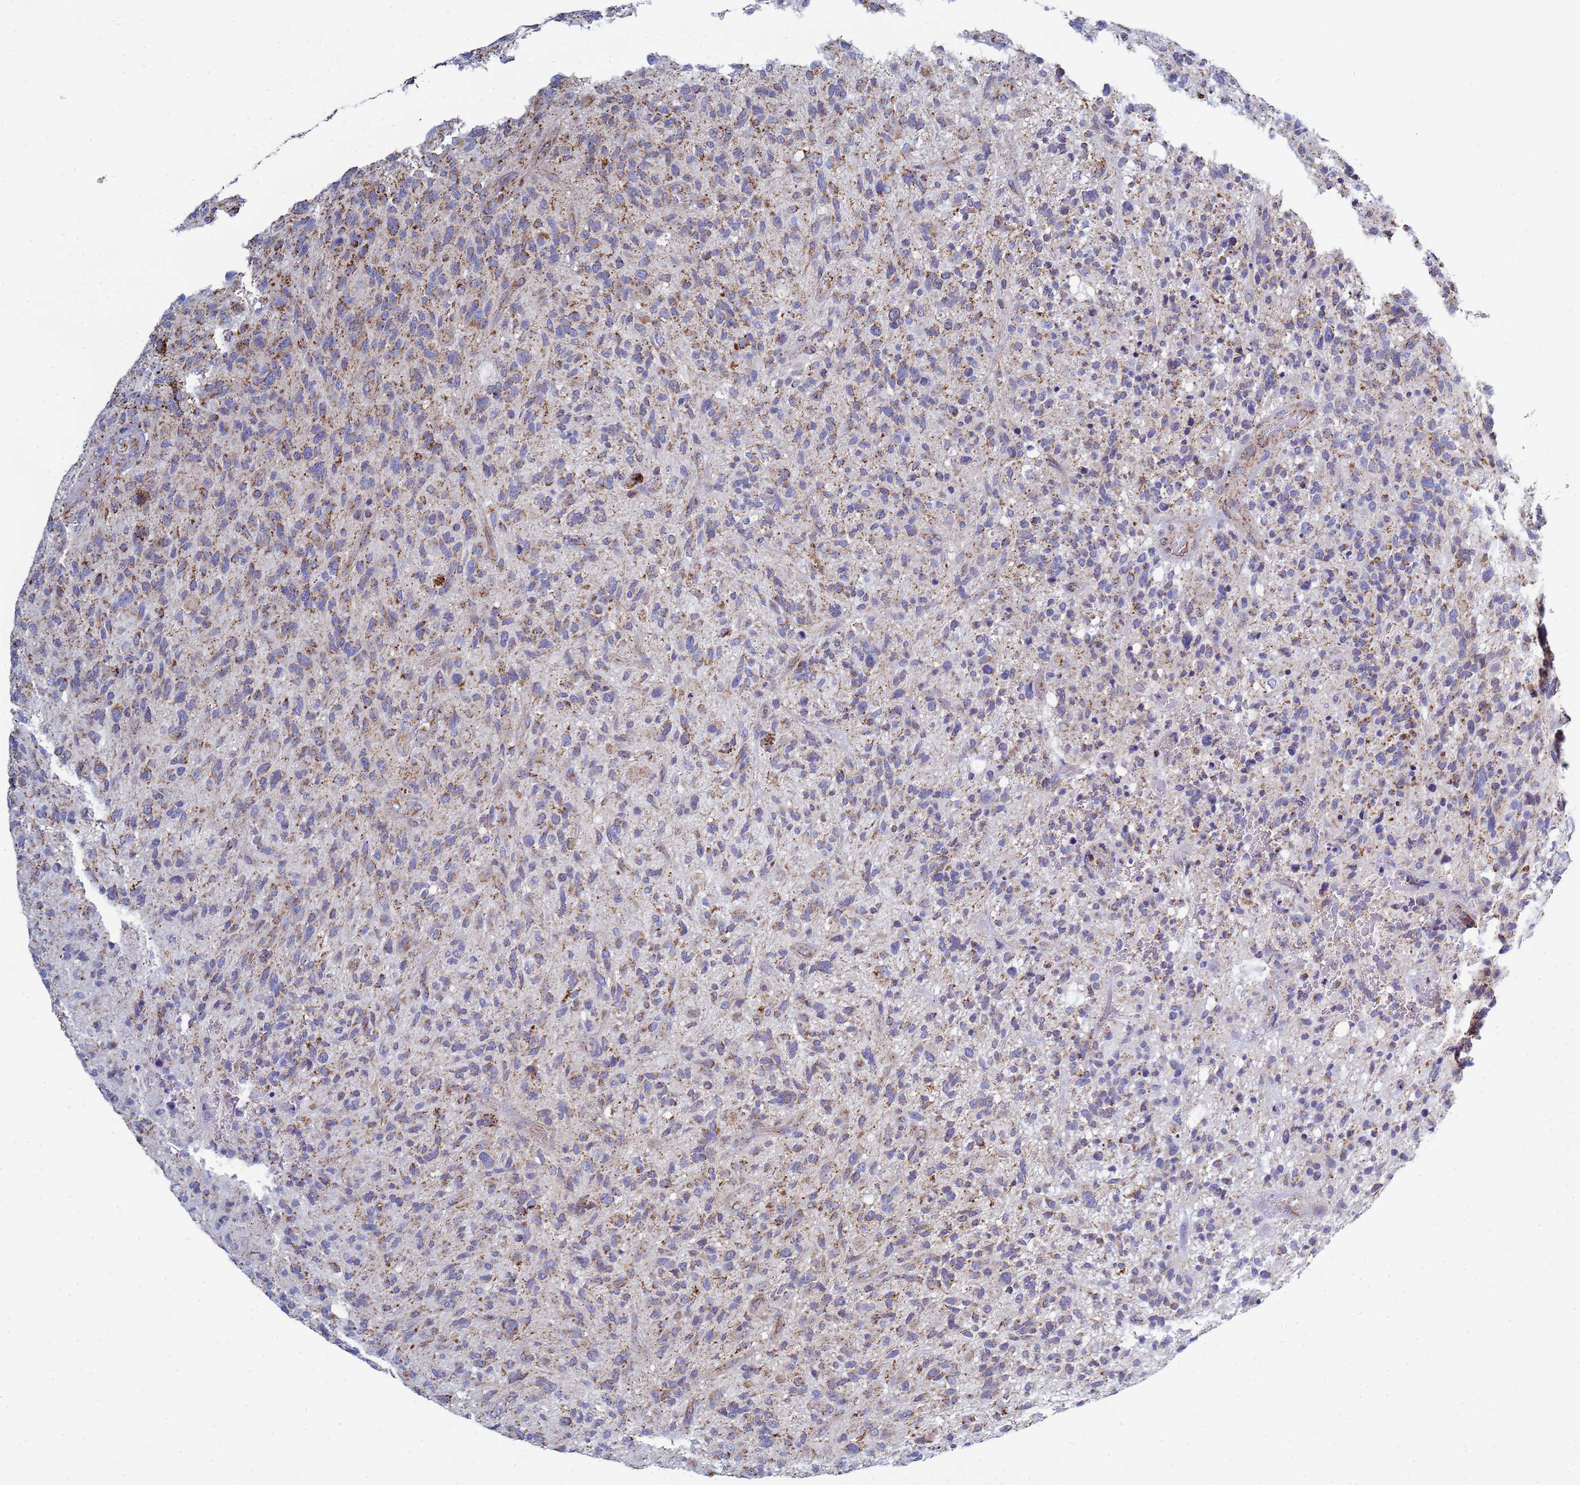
{"staining": {"intensity": "moderate", "quantity": "25%-75%", "location": "cytoplasmic/membranous"}, "tissue": "glioma", "cell_type": "Tumor cells", "image_type": "cancer", "snomed": [{"axis": "morphology", "description": "Glioma, malignant, High grade"}, {"axis": "topography", "description": "Brain"}], "caption": "A brown stain highlights moderate cytoplasmic/membranous staining of a protein in human glioma tumor cells.", "gene": "COQ4", "patient": {"sex": "male", "age": 47}}